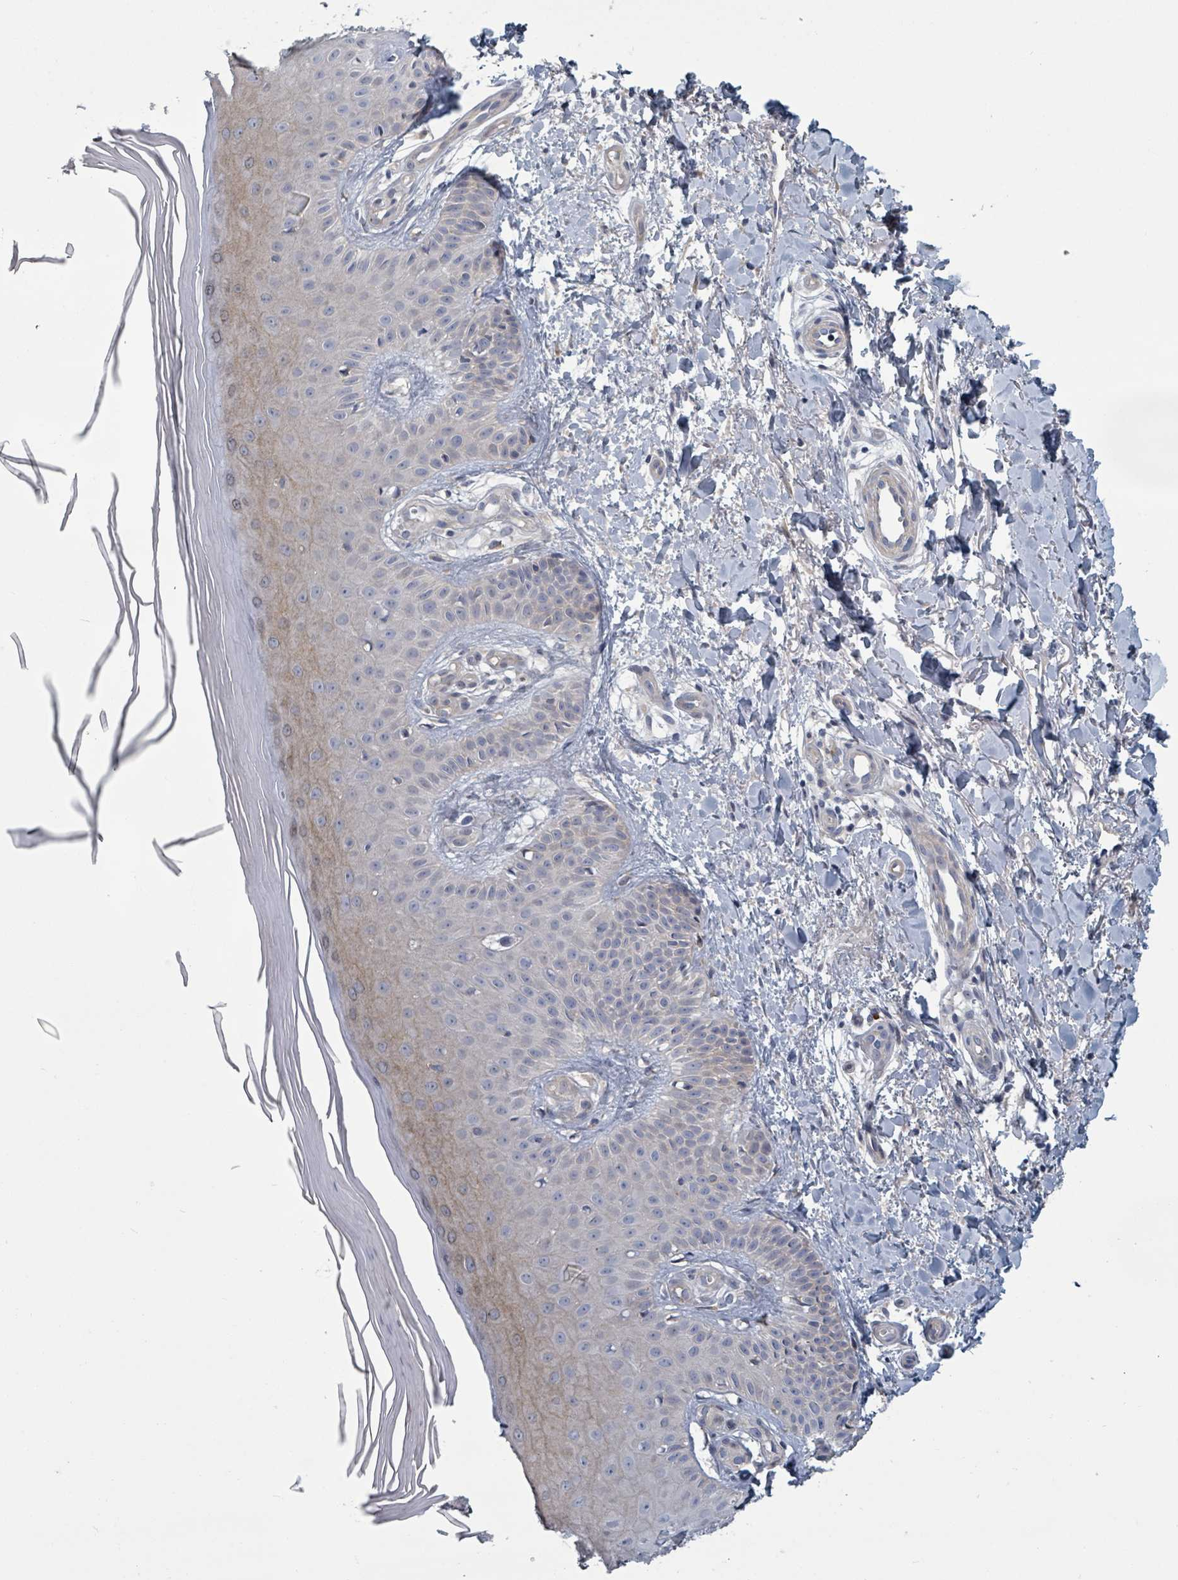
{"staining": {"intensity": "negative", "quantity": "none", "location": "none"}, "tissue": "skin", "cell_type": "Fibroblasts", "image_type": "normal", "snomed": [{"axis": "morphology", "description": "Normal tissue, NOS"}, {"axis": "topography", "description": "Skin"}], "caption": "High magnification brightfield microscopy of normal skin stained with DAB (brown) and counterstained with hematoxylin (blue): fibroblasts show no significant positivity. Nuclei are stained in blue.", "gene": "GABBR1", "patient": {"sex": "male", "age": 81}}